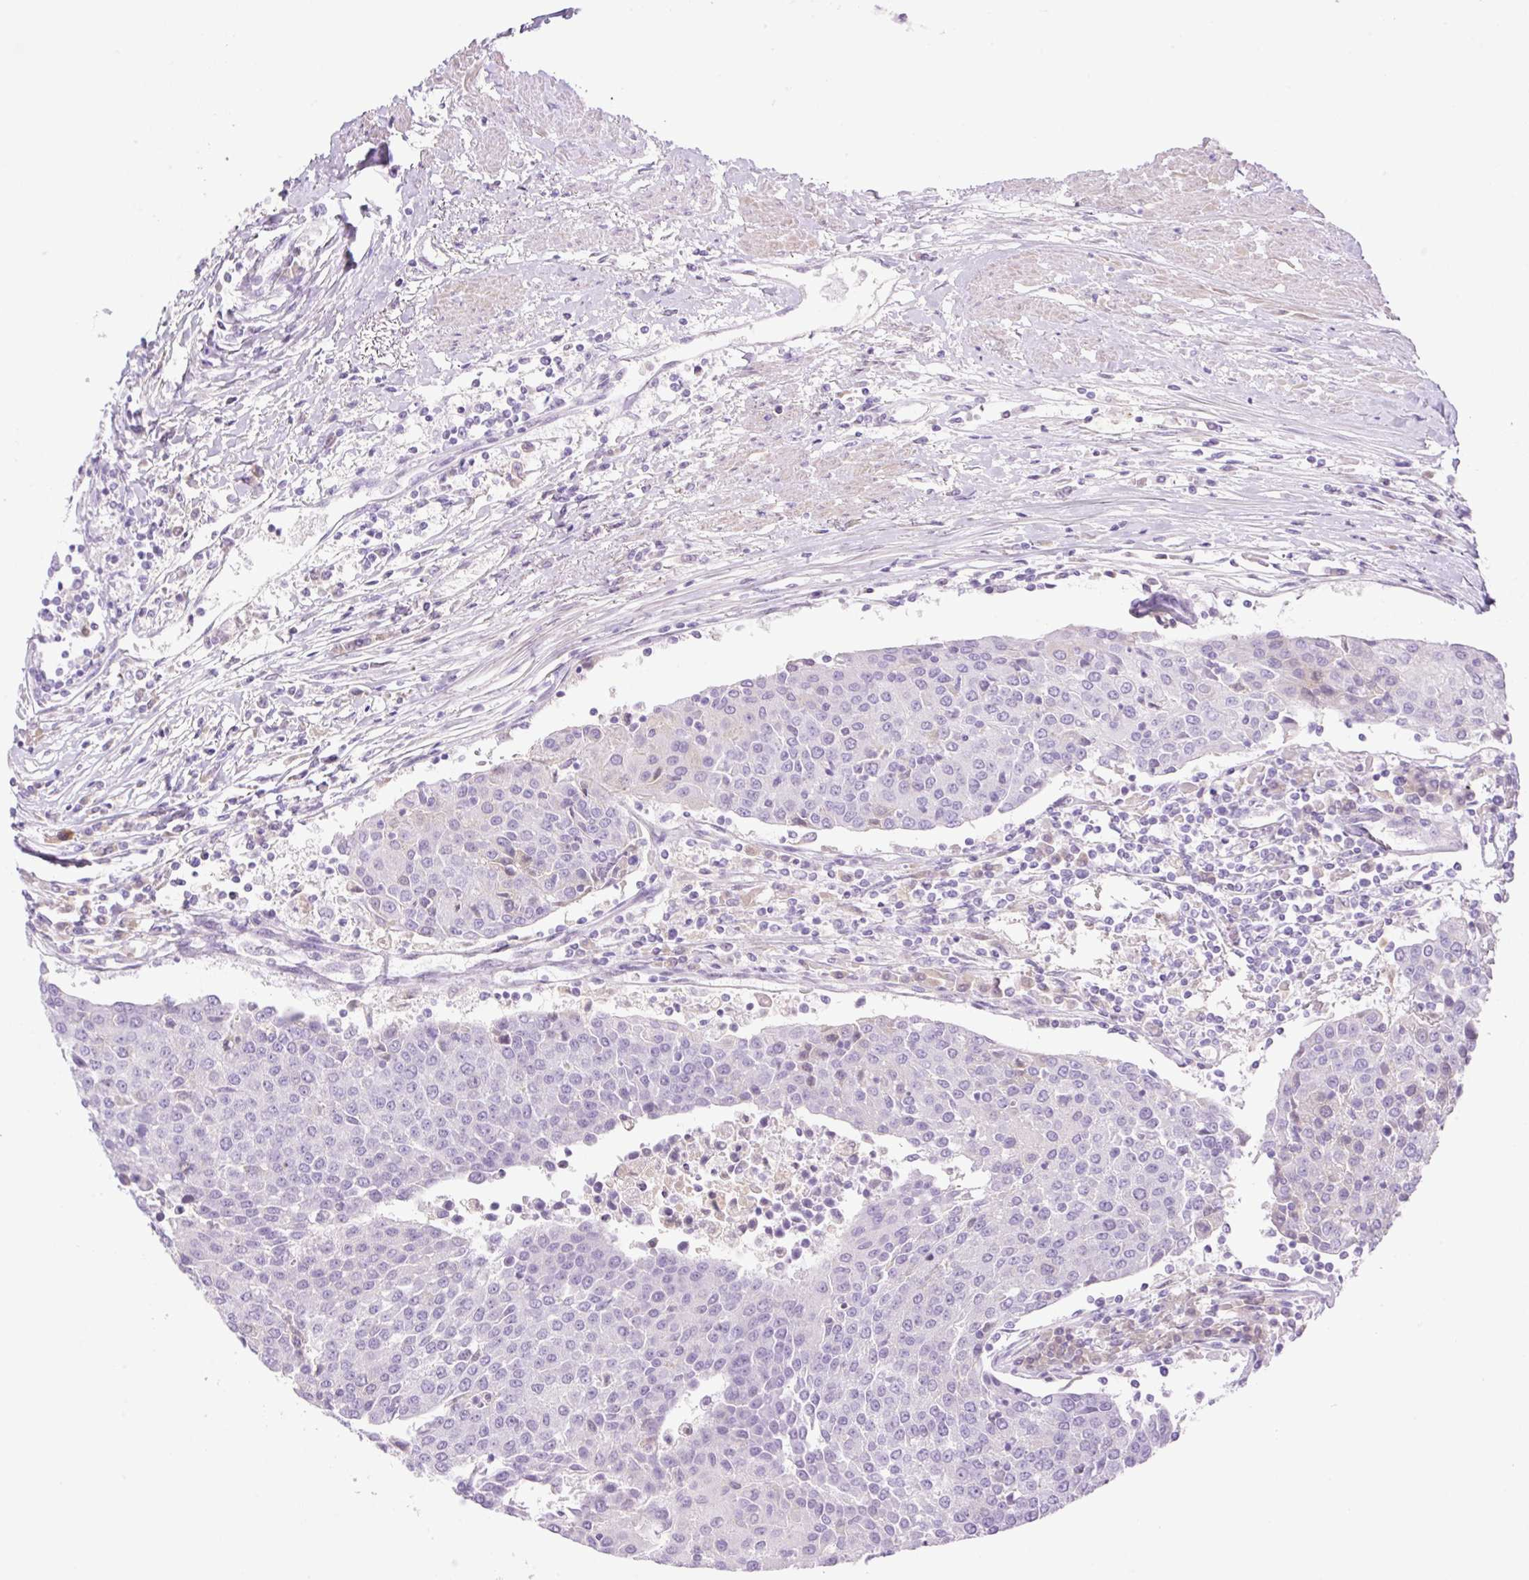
{"staining": {"intensity": "negative", "quantity": "none", "location": "none"}, "tissue": "urothelial cancer", "cell_type": "Tumor cells", "image_type": "cancer", "snomed": [{"axis": "morphology", "description": "Urothelial carcinoma, High grade"}, {"axis": "topography", "description": "Urinary bladder"}], "caption": "A high-resolution histopathology image shows IHC staining of urothelial cancer, which shows no significant positivity in tumor cells.", "gene": "PALM3", "patient": {"sex": "female", "age": 85}}